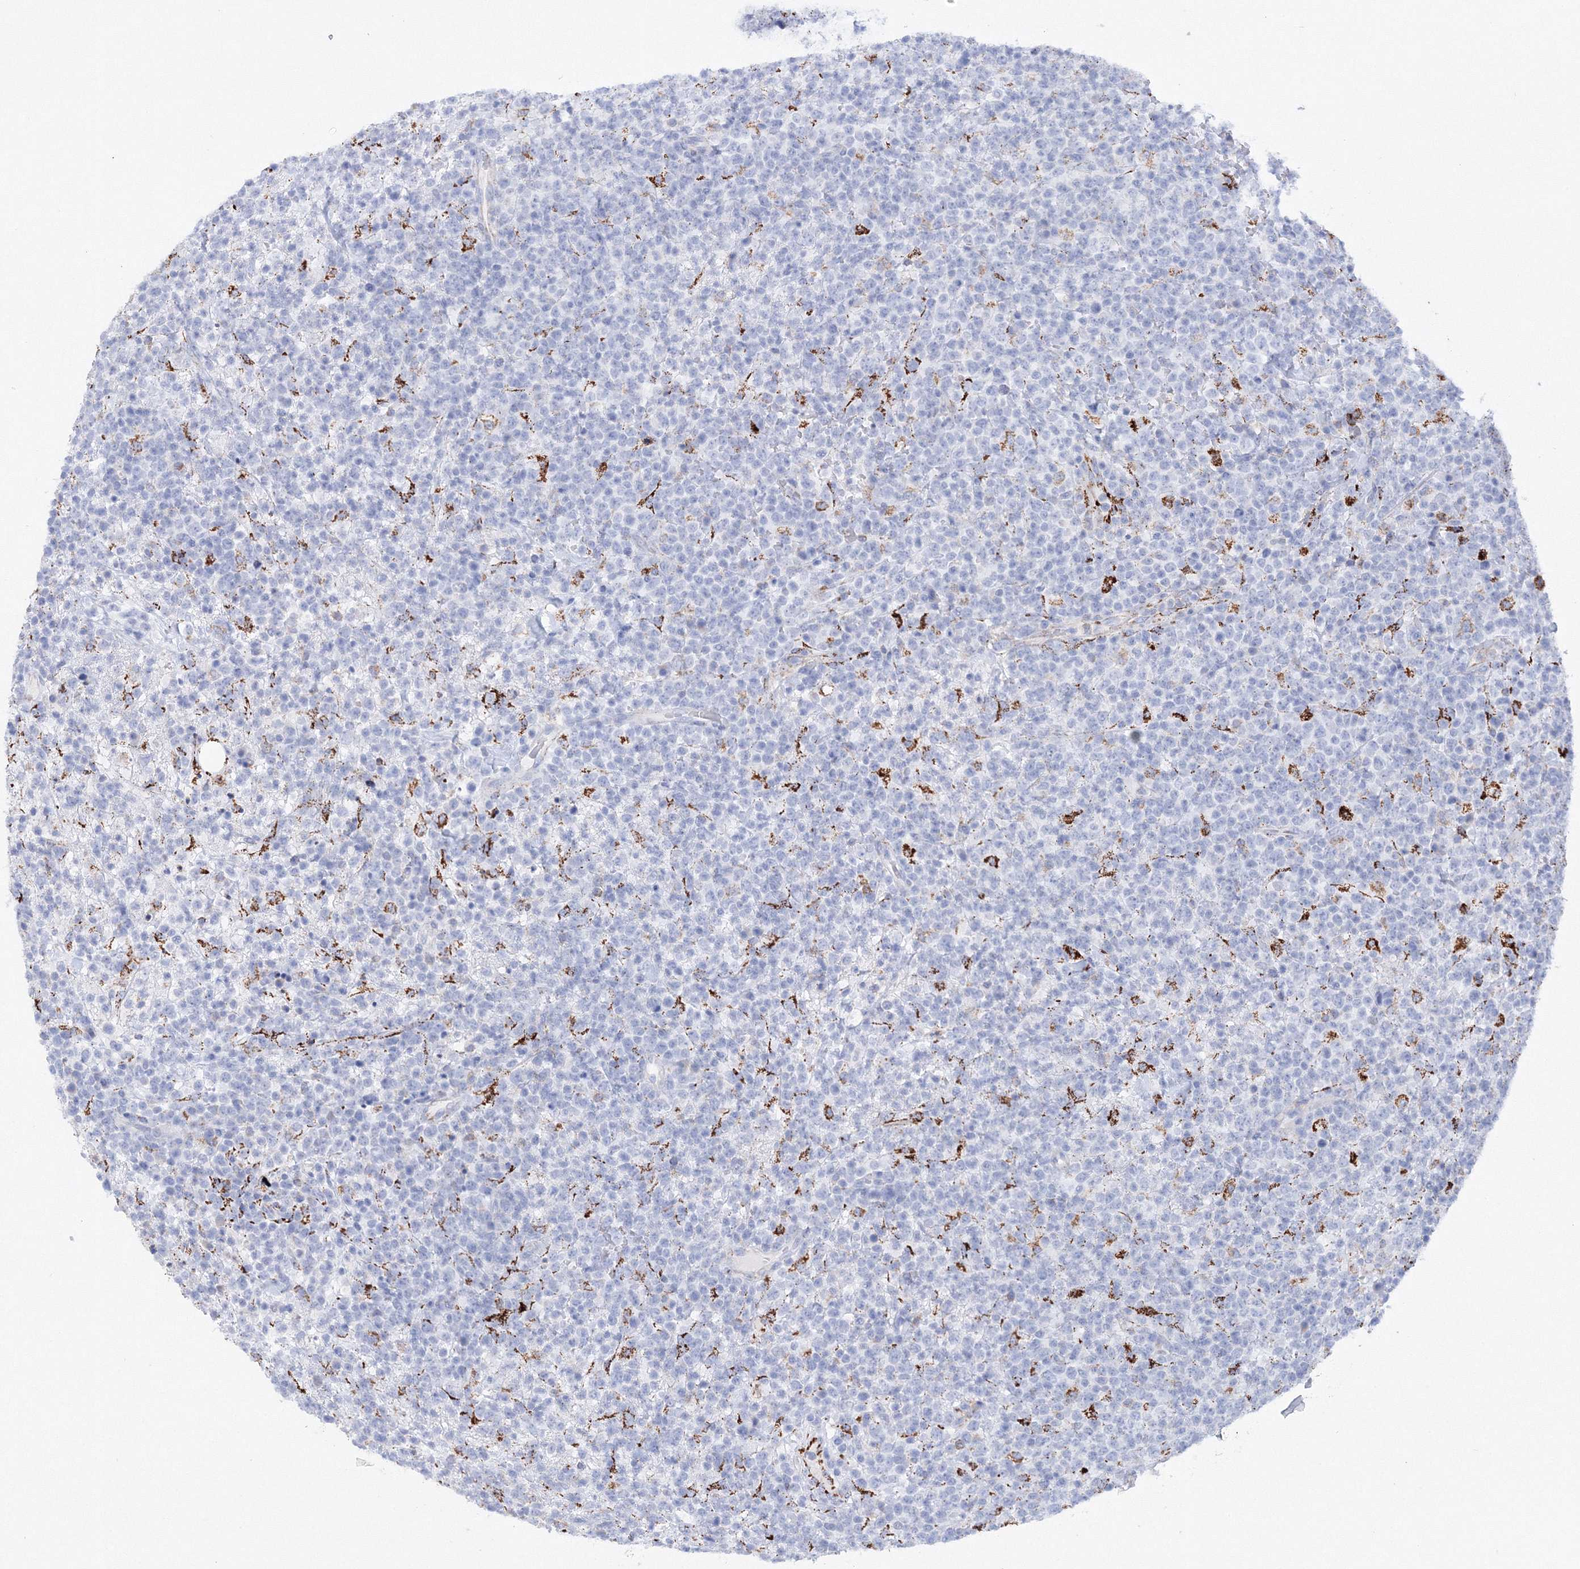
{"staining": {"intensity": "negative", "quantity": "none", "location": "none"}, "tissue": "lymphoma", "cell_type": "Tumor cells", "image_type": "cancer", "snomed": [{"axis": "morphology", "description": "Malignant lymphoma, non-Hodgkin's type, High grade"}, {"axis": "topography", "description": "Colon"}], "caption": "IHC image of human high-grade malignant lymphoma, non-Hodgkin's type stained for a protein (brown), which exhibits no positivity in tumor cells.", "gene": "MERTK", "patient": {"sex": "female", "age": 53}}